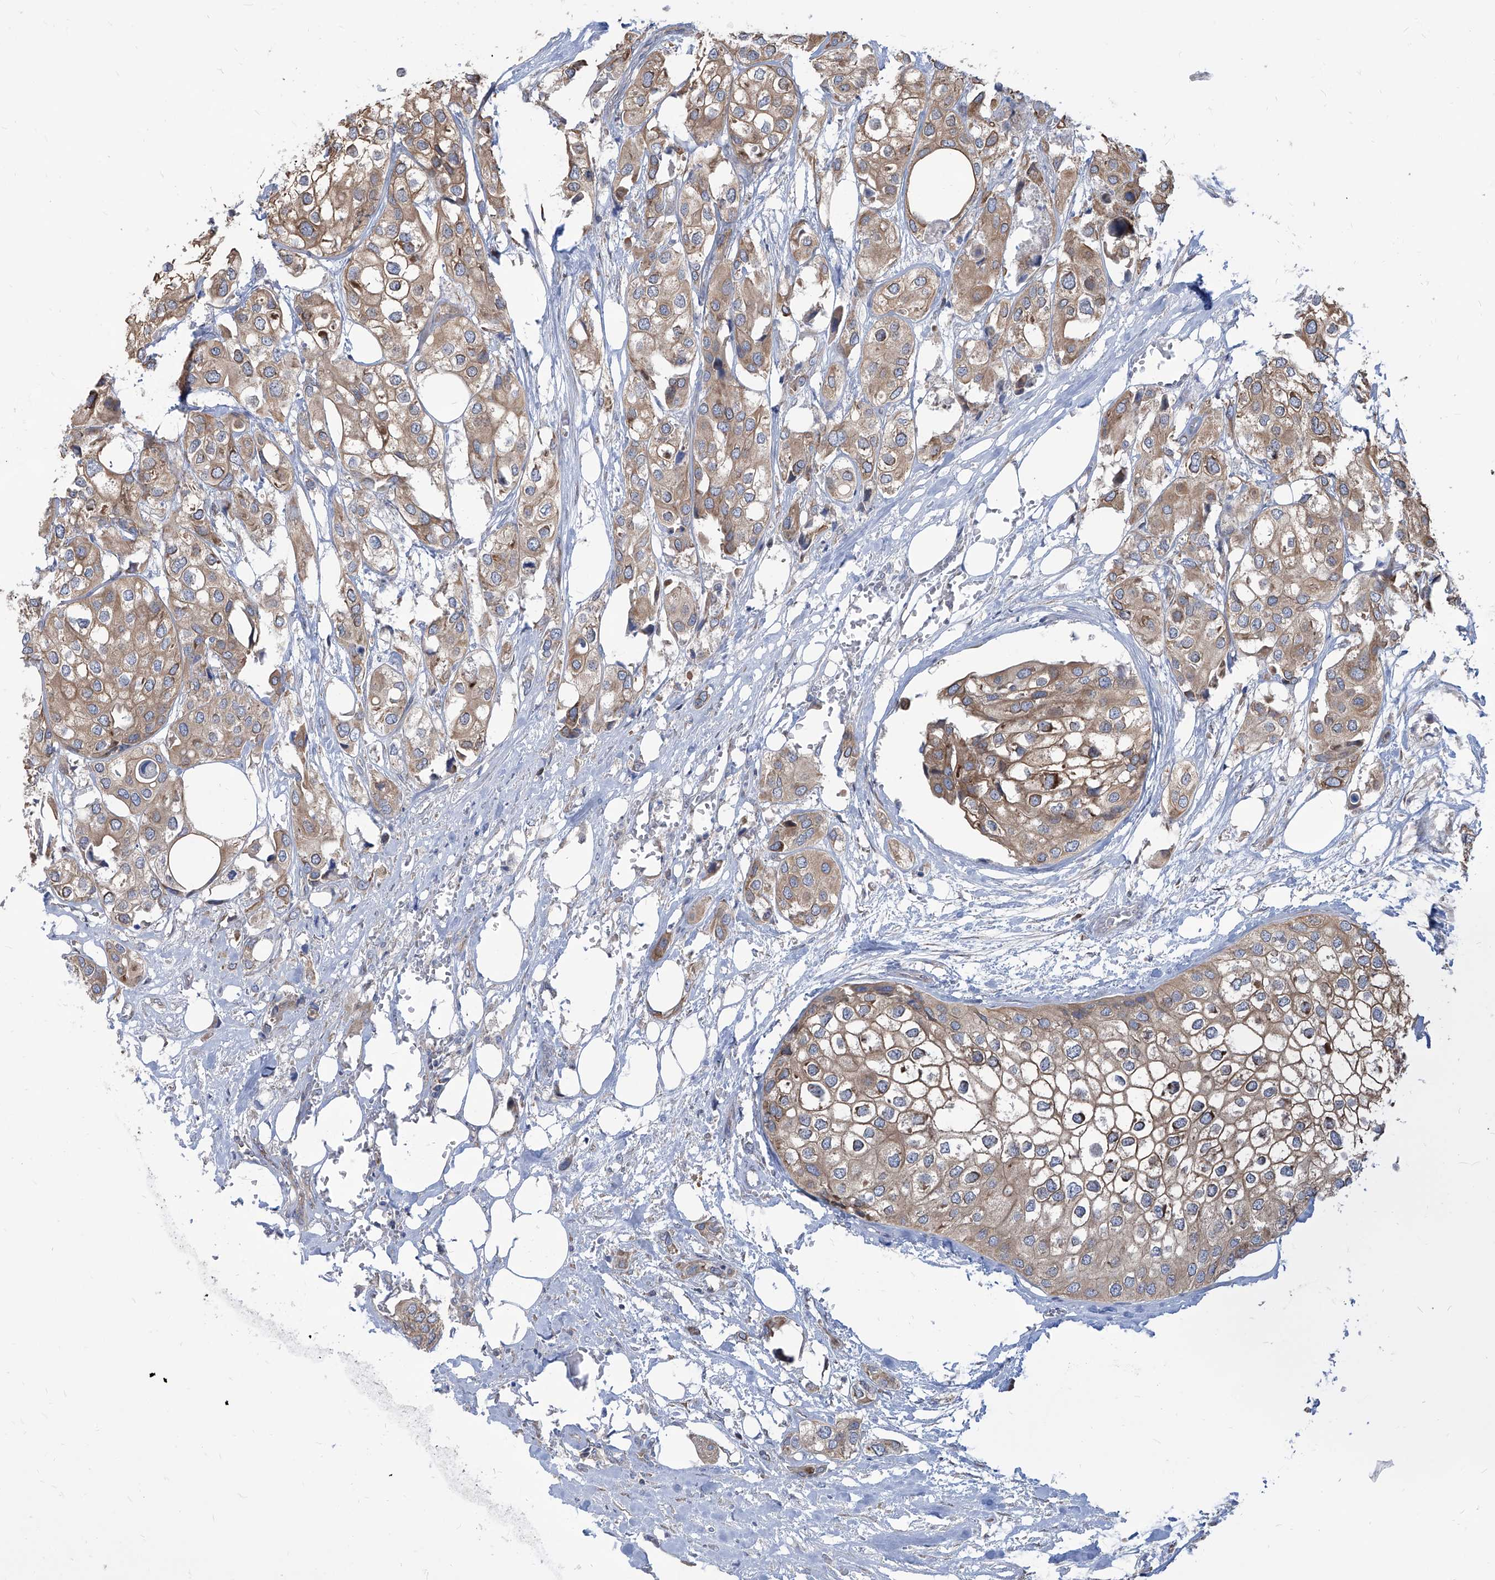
{"staining": {"intensity": "moderate", "quantity": "25%-75%", "location": "cytoplasmic/membranous"}, "tissue": "urothelial cancer", "cell_type": "Tumor cells", "image_type": "cancer", "snomed": [{"axis": "morphology", "description": "Urothelial carcinoma, High grade"}, {"axis": "topography", "description": "Urinary bladder"}], "caption": "Immunohistochemistry (DAB) staining of urothelial cancer shows moderate cytoplasmic/membranous protein staining in approximately 25%-75% of tumor cells.", "gene": "FAM83B", "patient": {"sex": "male", "age": 64}}